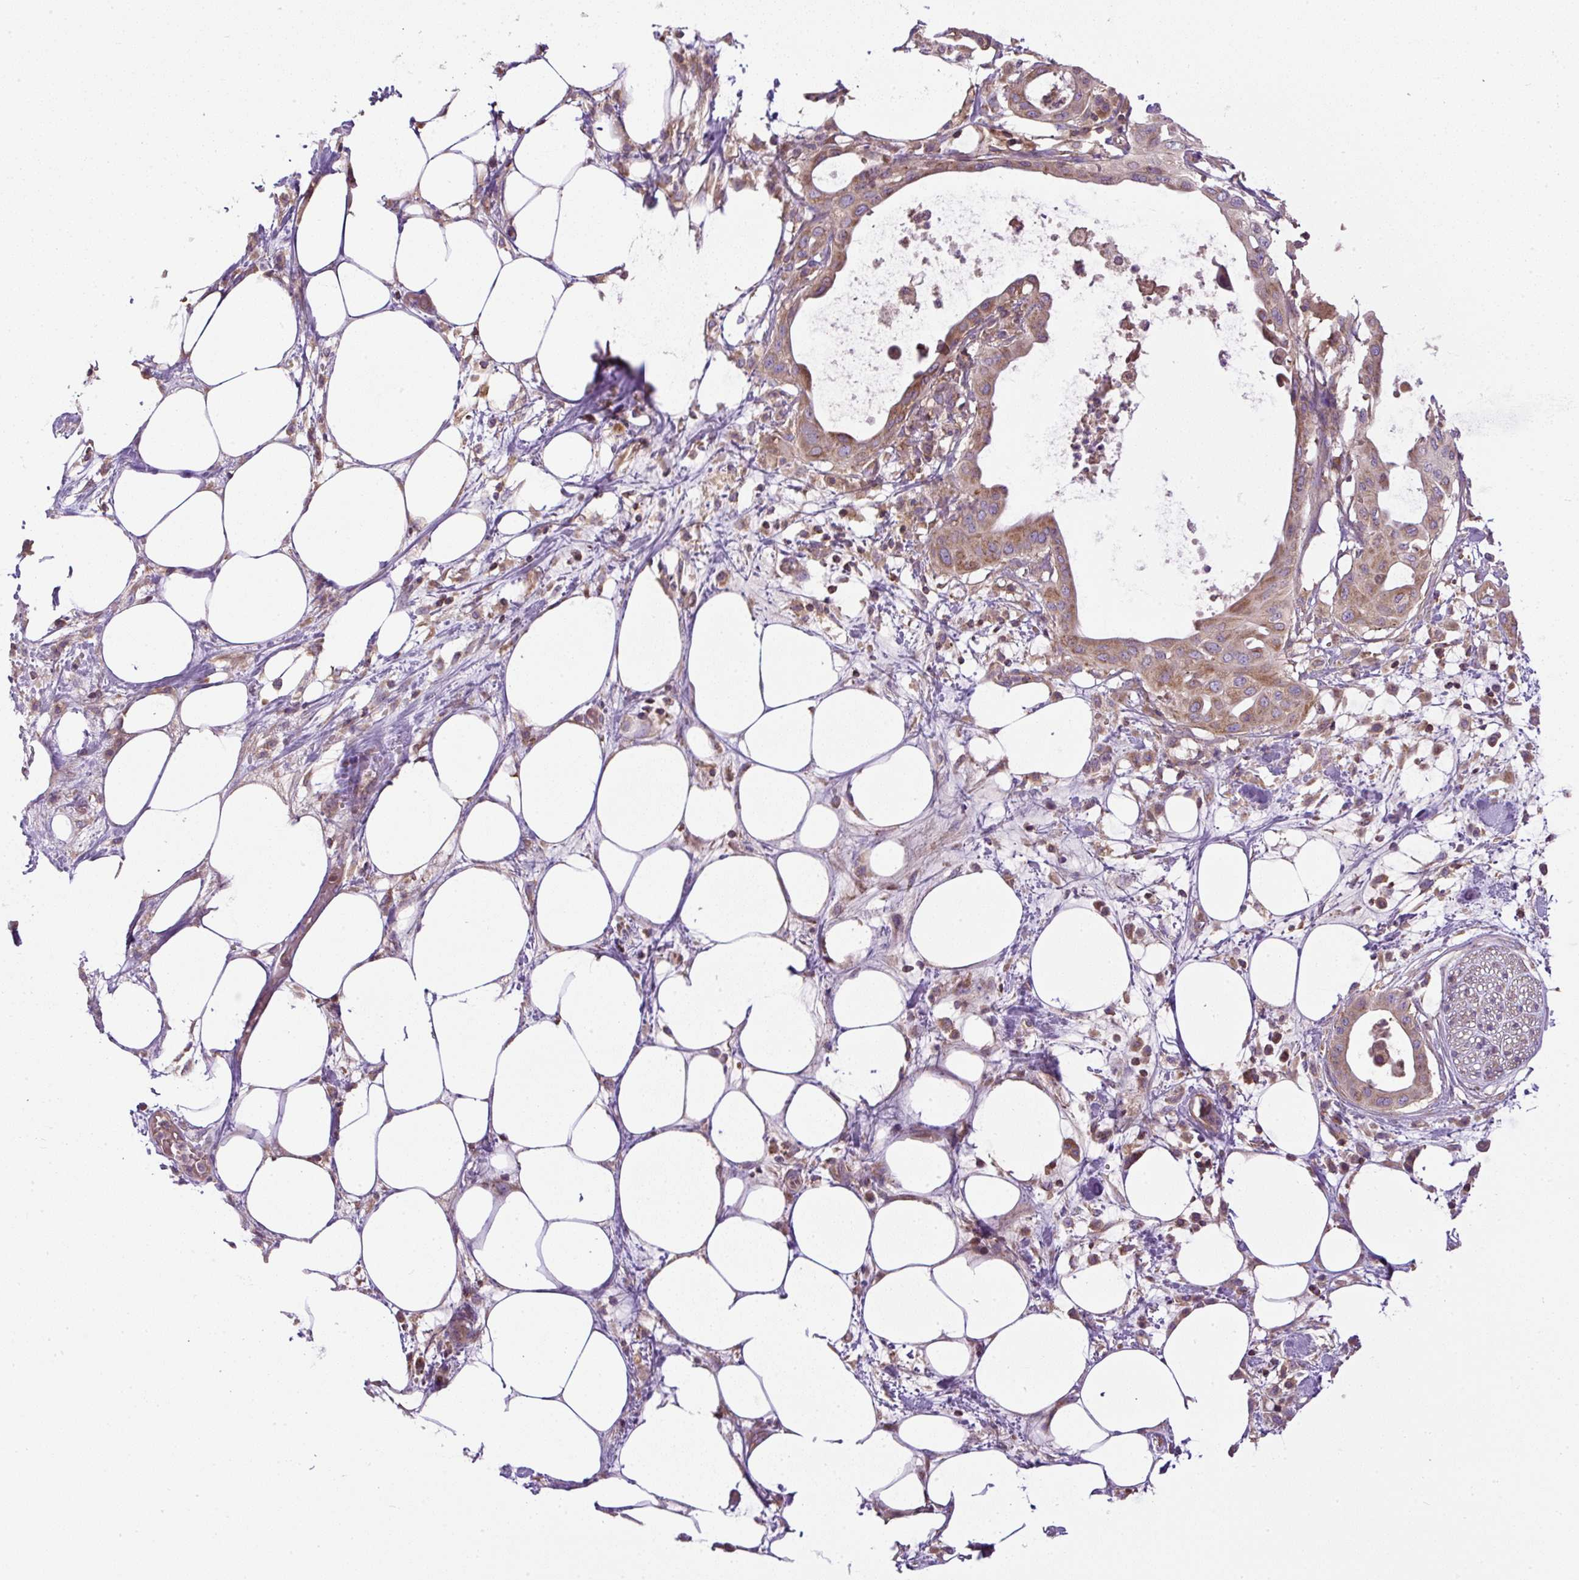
{"staining": {"intensity": "moderate", "quantity": ">75%", "location": "cytoplasmic/membranous"}, "tissue": "pancreatic cancer", "cell_type": "Tumor cells", "image_type": "cancer", "snomed": [{"axis": "morphology", "description": "Adenocarcinoma, NOS"}, {"axis": "topography", "description": "Pancreas"}], "caption": "A brown stain shows moderate cytoplasmic/membranous positivity of a protein in human pancreatic cancer (adenocarcinoma) tumor cells.", "gene": "ZNF547", "patient": {"sex": "male", "age": 68}}